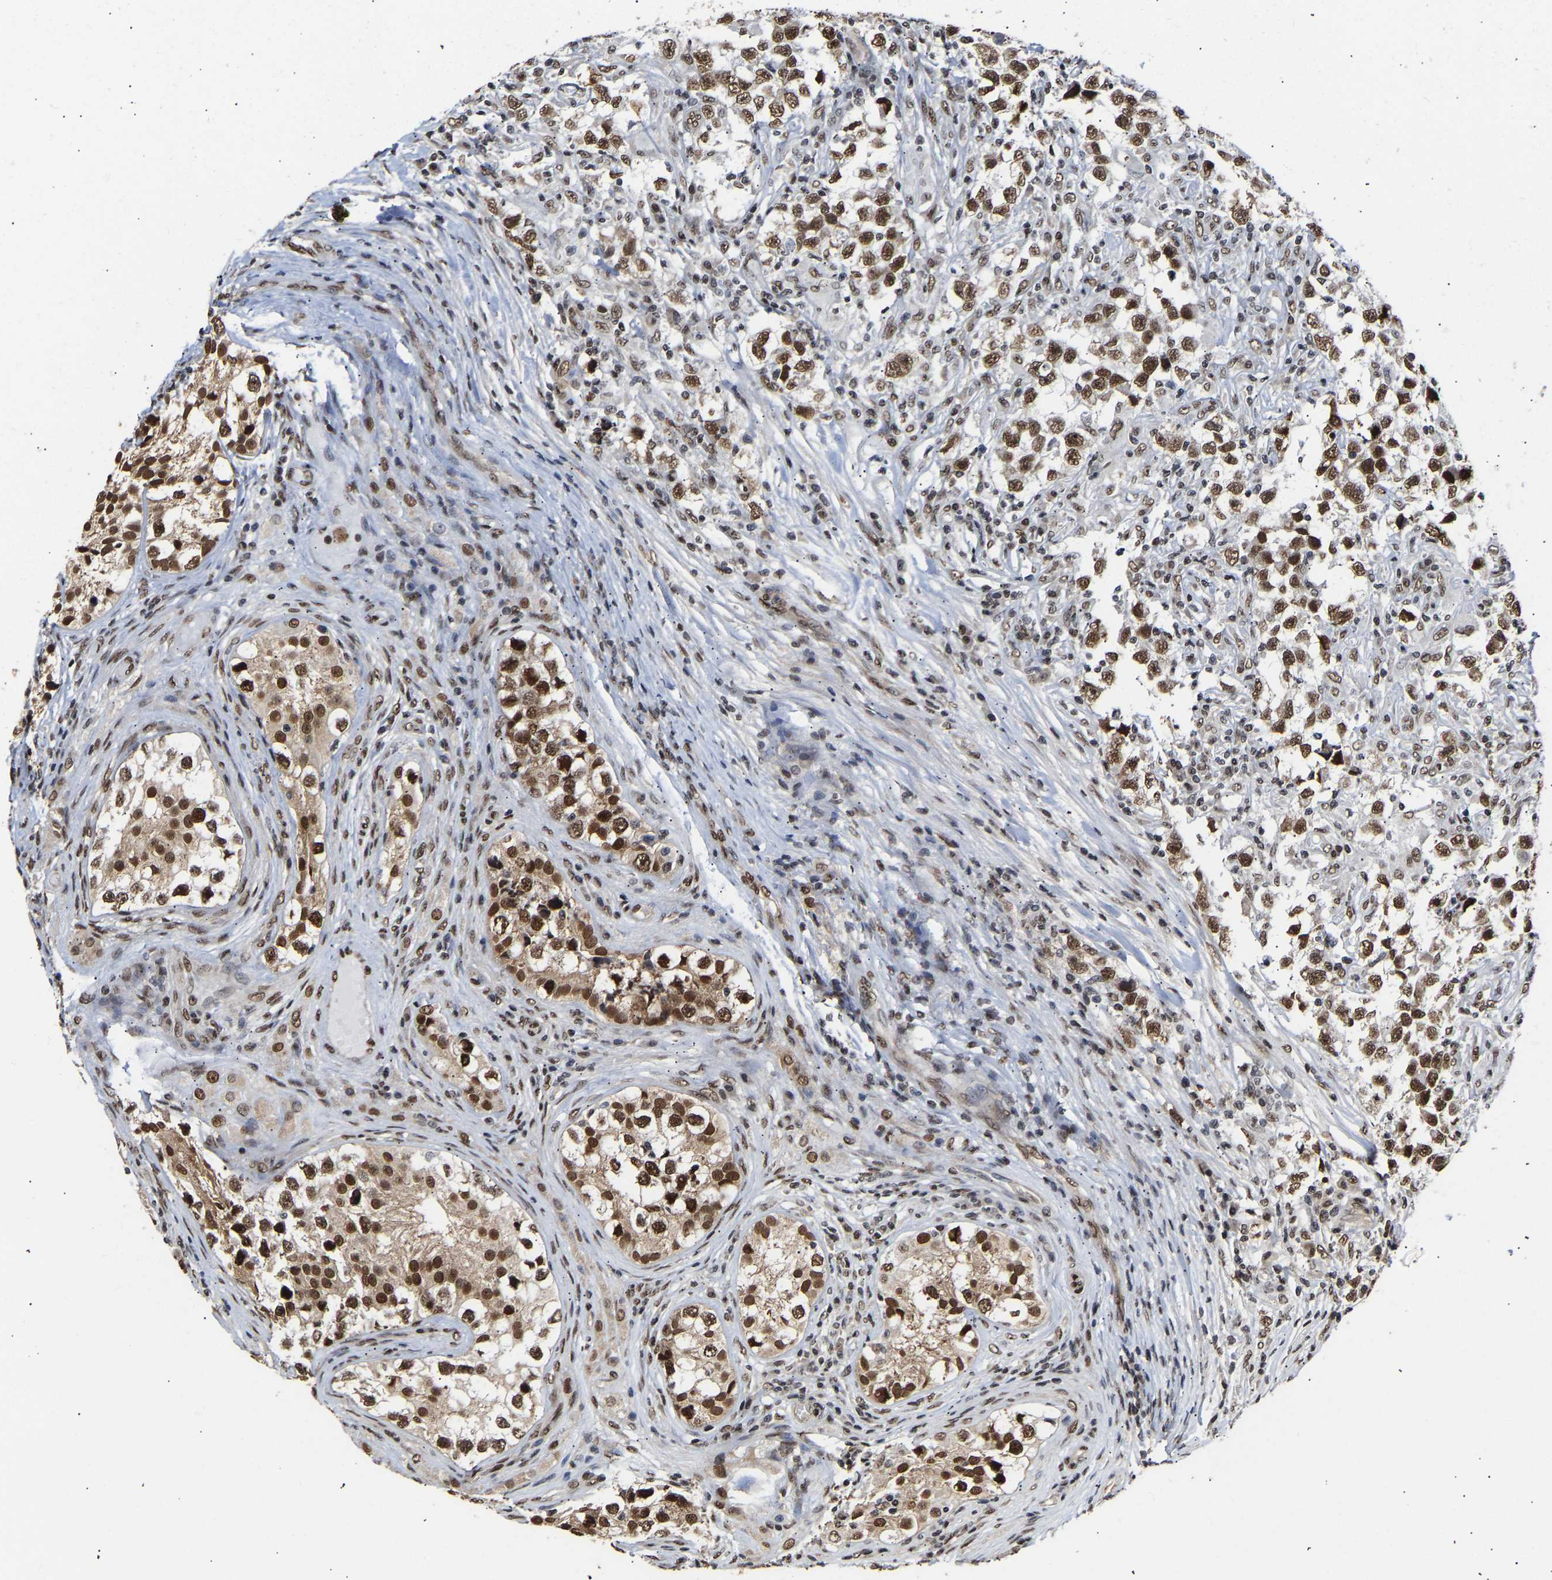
{"staining": {"intensity": "strong", "quantity": ">75%", "location": "nuclear"}, "tissue": "testis cancer", "cell_type": "Tumor cells", "image_type": "cancer", "snomed": [{"axis": "morphology", "description": "Carcinoma, Embryonal, NOS"}, {"axis": "topography", "description": "Testis"}], "caption": "Testis cancer (embryonal carcinoma) stained with DAB (3,3'-diaminobenzidine) IHC displays high levels of strong nuclear expression in about >75% of tumor cells. Nuclei are stained in blue.", "gene": "PSIP1", "patient": {"sex": "male", "age": 21}}